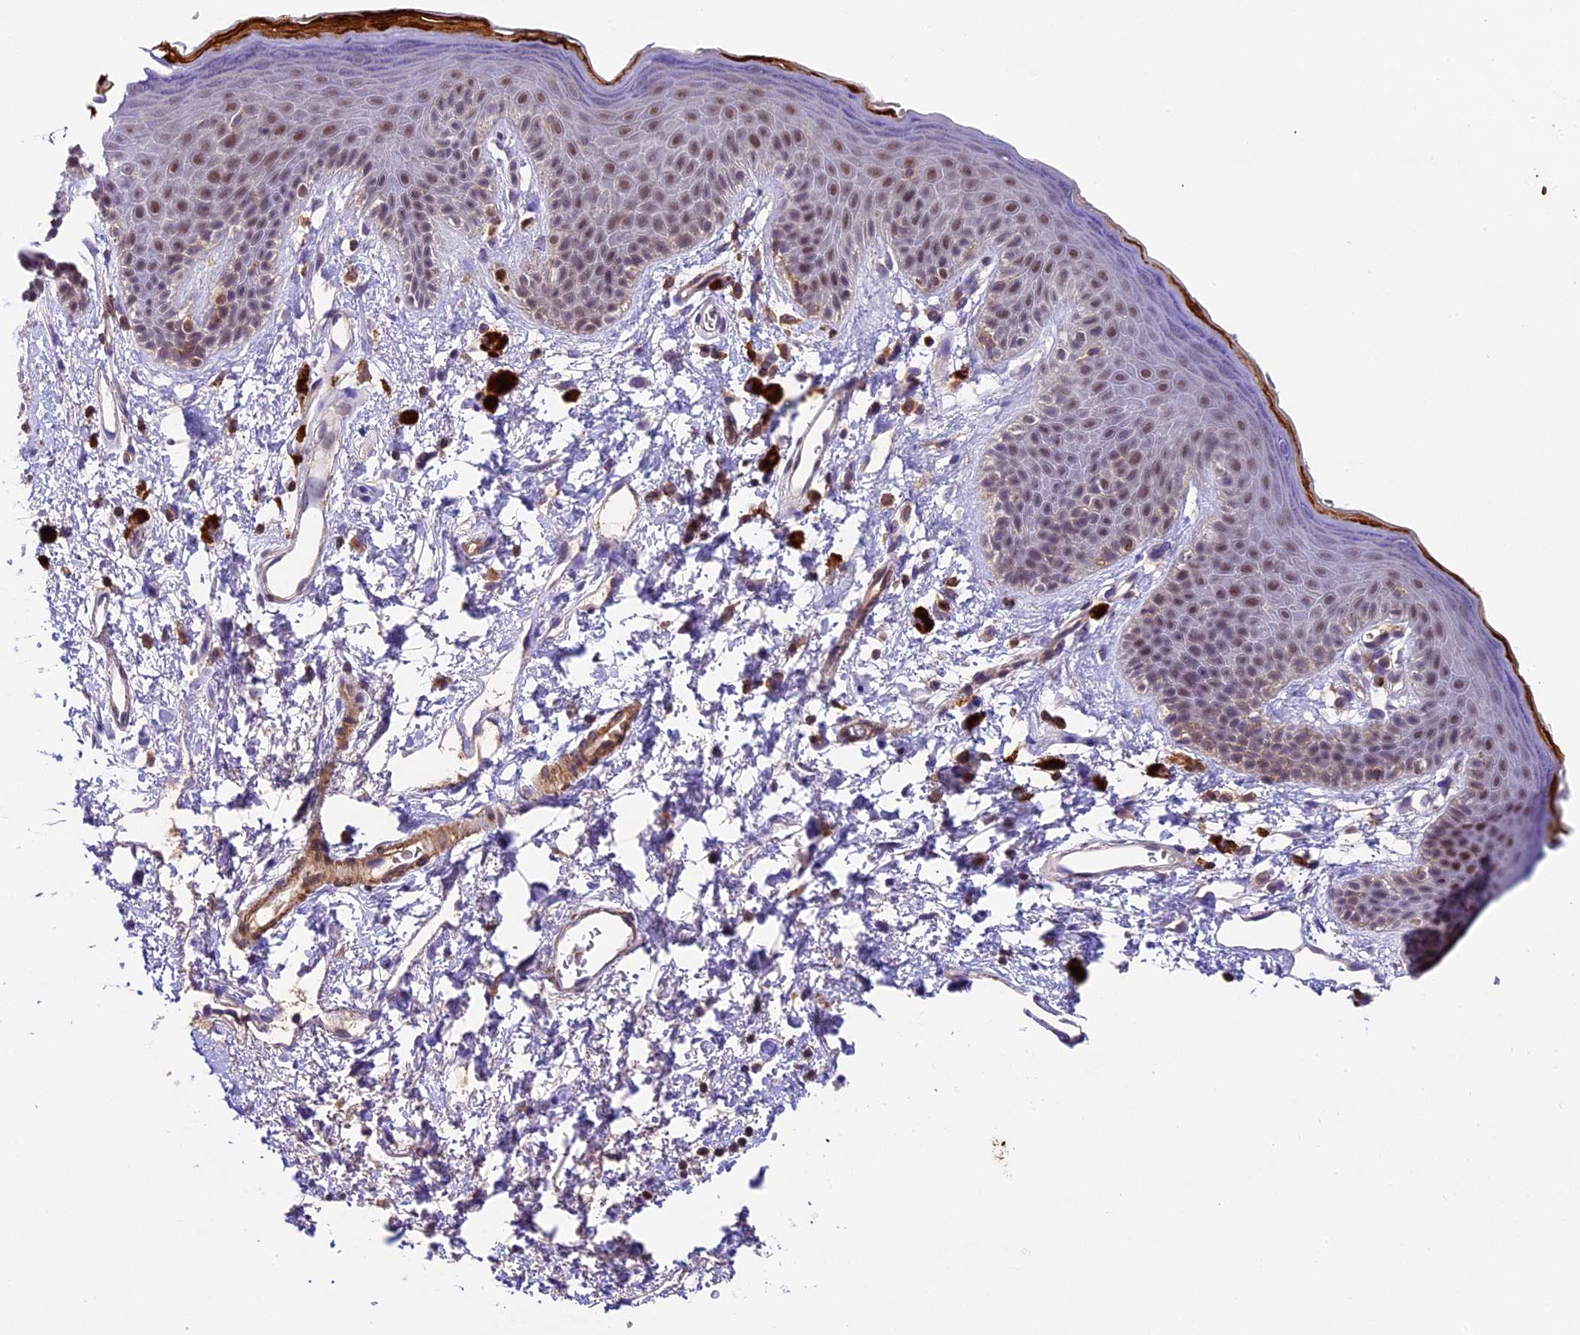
{"staining": {"intensity": "moderate", "quantity": "25%-75%", "location": "nuclear"}, "tissue": "skin", "cell_type": "Epidermal cells", "image_type": "normal", "snomed": [{"axis": "morphology", "description": "Normal tissue, NOS"}, {"axis": "topography", "description": "Anal"}], "caption": "Immunohistochemistry (IHC) (DAB) staining of benign skin shows moderate nuclear protein staining in about 25%-75% of epidermal cells.", "gene": "TBC1D1", "patient": {"sex": "female", "age": 46}}